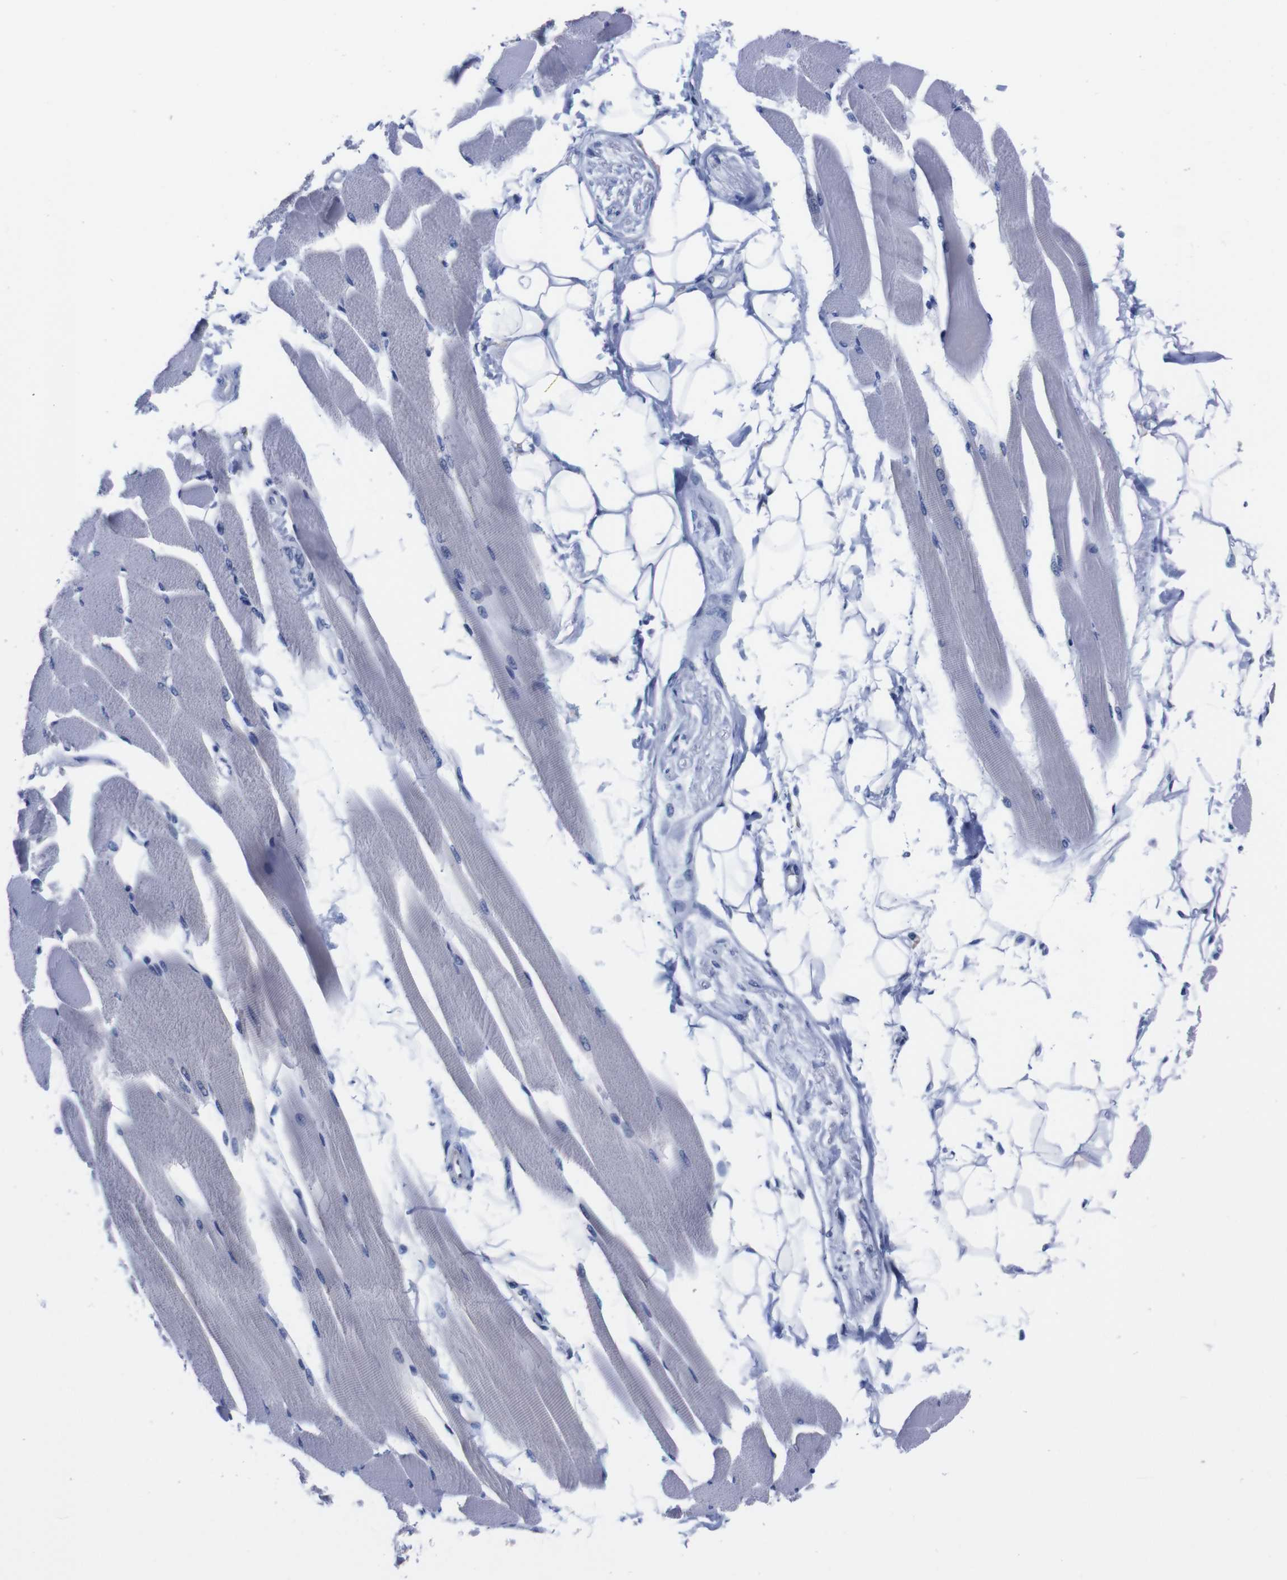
{"staining": {"intensity": "negative", "quantity": "none", "location": "none"}, "tissue": "skeletal muscle", "cell_type": "Myocytes", "image_type": "normal", "snomed": [{"axis": "morphology", "description": "Normal tissue, NOS"}, {"axis": "topography", "description": "Skeletal muscle"}, {"axis": "topography", "description": "Peripheral nerve tissue"}], "caption": "This micrograph is of unremarkable skeletal muscle stained with IHC to label a protein in brown with the nuclei are counter-stained blue. There is no staining in myocytes.", "gene": "NEBL", "patient": {"sex": "female", "age": 84}}